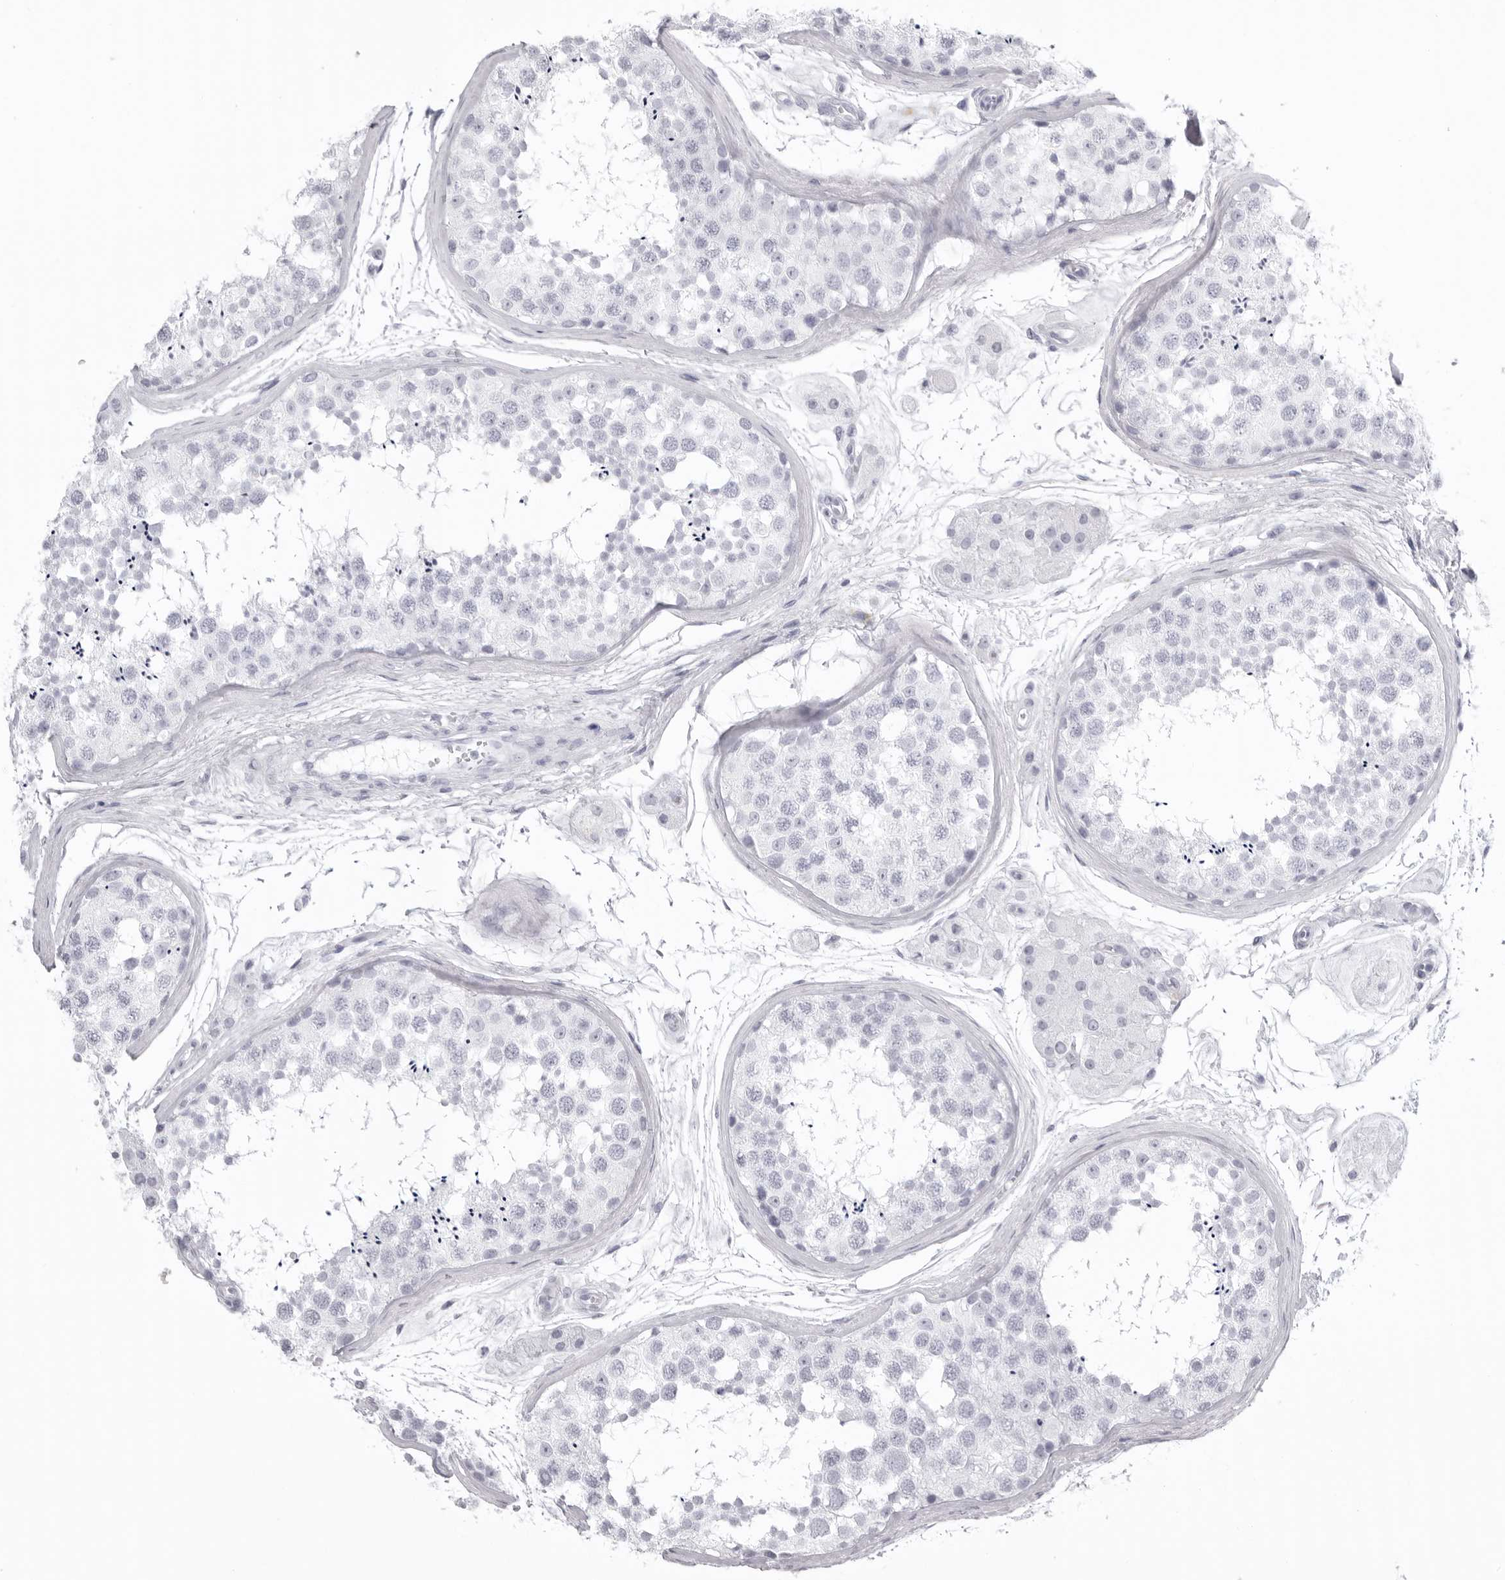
{"staining": {"intensity": "negative", "quantity": "none", "location": "none"}, "tissue": "testis", "cell_type": "Cells in seminiferous ducts", "image_type": "normal", "snomed": [{"axis": "morphology", "description": "Normal tissue, NOS"}, {"axis": "topography", "description": "Testis"}], "caption": "A high-resolution histopathology image shows IHC staining of benign testis, which reveals no significant positivity in cells in seminiferous ducts.", "gene": "KLK9", "patient": {"sex": "male", "age": 56}}